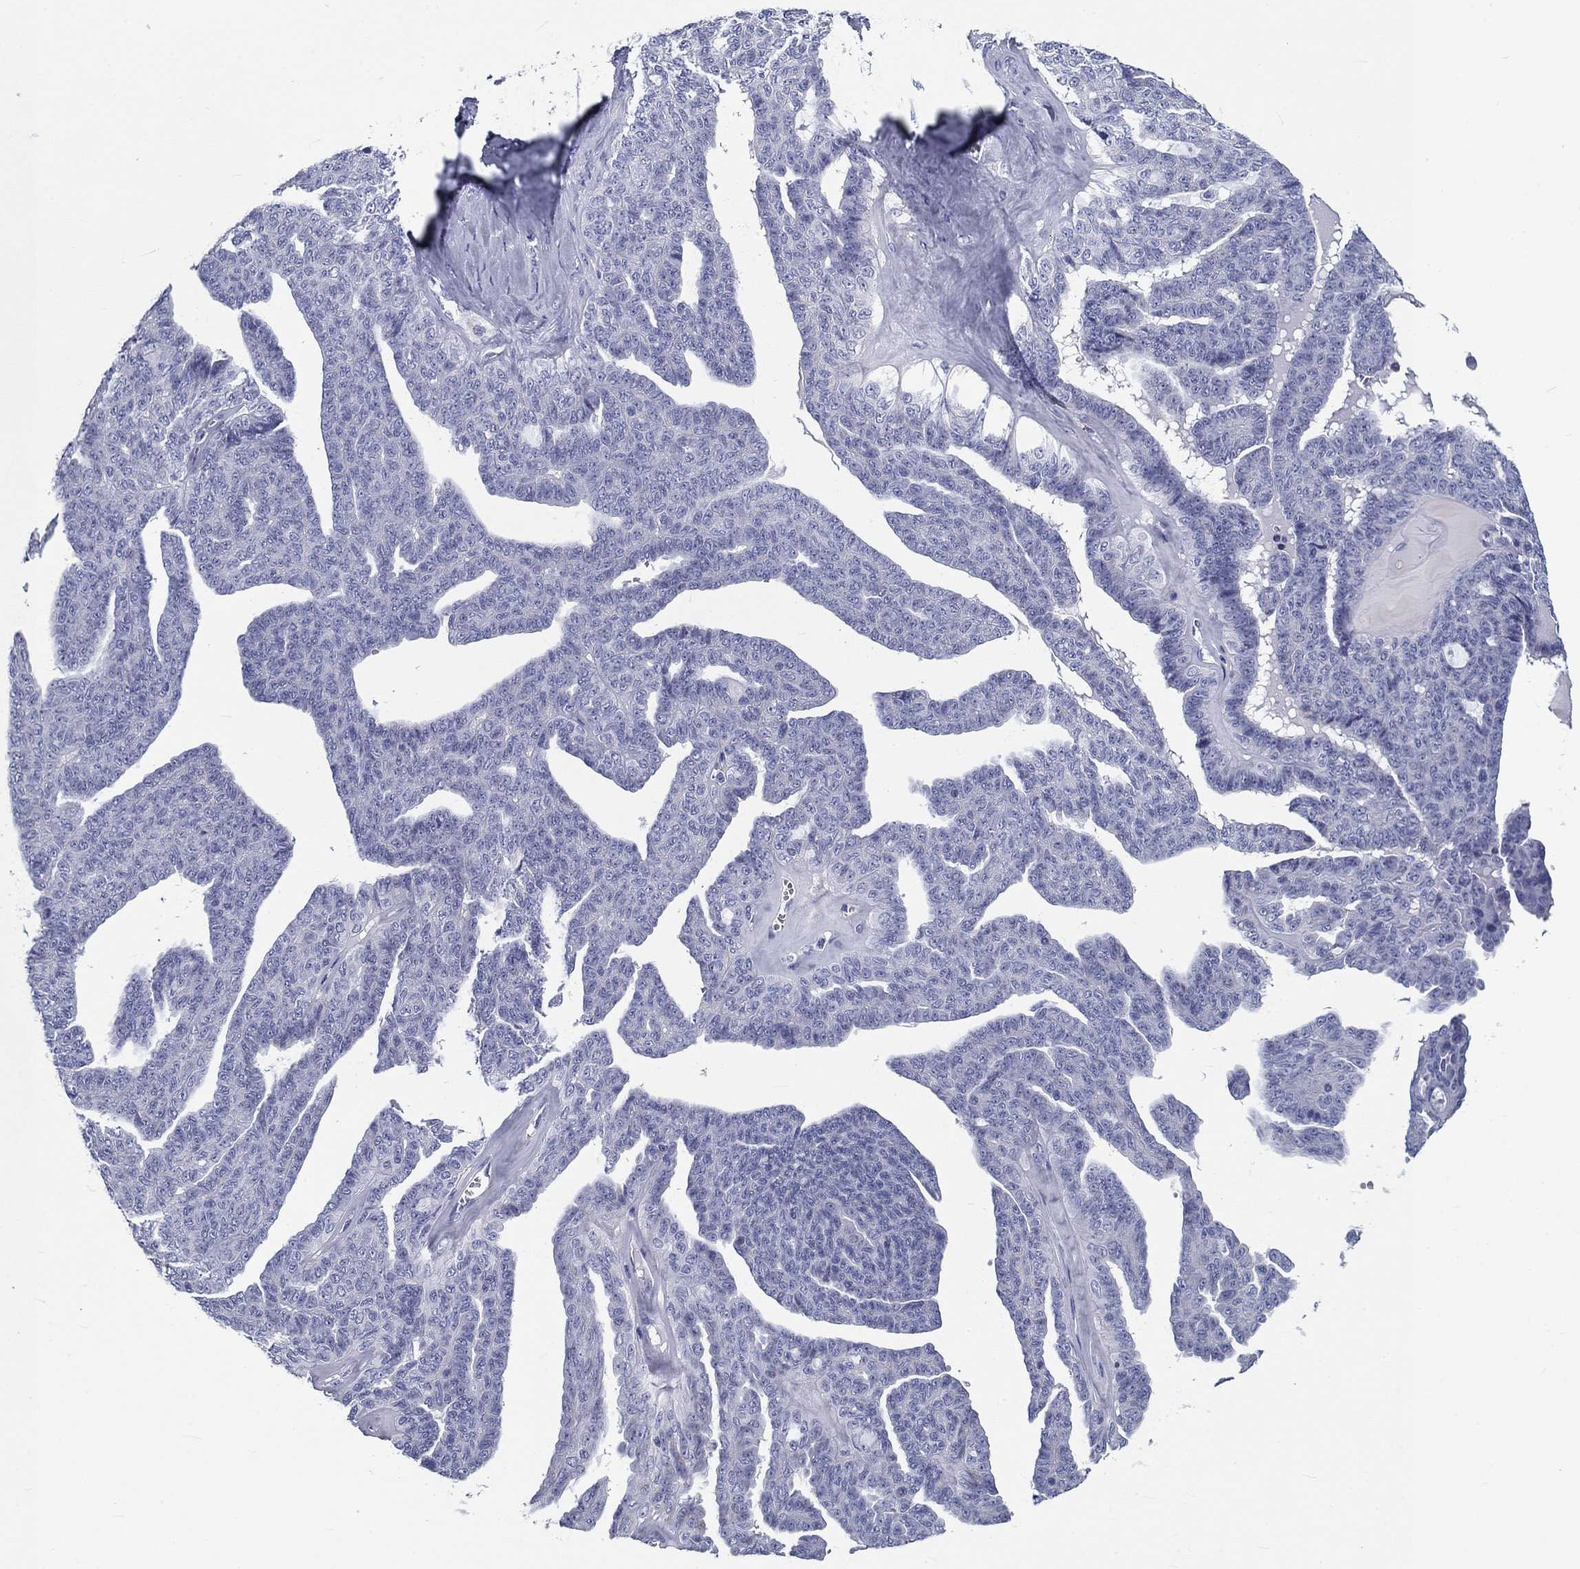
{"staining": {"intensity": "negative", "quantity": "none", "location": "none"}, "tissue": "ovarian cancer", "cell_type": "Tumor cells", "image_type": "cancer", "snomed": [{"axis": "morphology", "description": "Cystadenocarcinoma, serous, NOS"}, {"axis": "topography", "description": "Ovary"}], "caption": "Immunohistochemistry (IHC) of ovarian cancer (serous cystadenocarcinoma) demonstrates no positivity in tumor cells. (Stains: DAB (3,3'-diaminobenzidine) IHC with hematoxylin counter stain, Microscopy: brightfield microscopy at high magnification).", "gene": "CD40LG", "patient": {"sex": "female", "age": 71}}